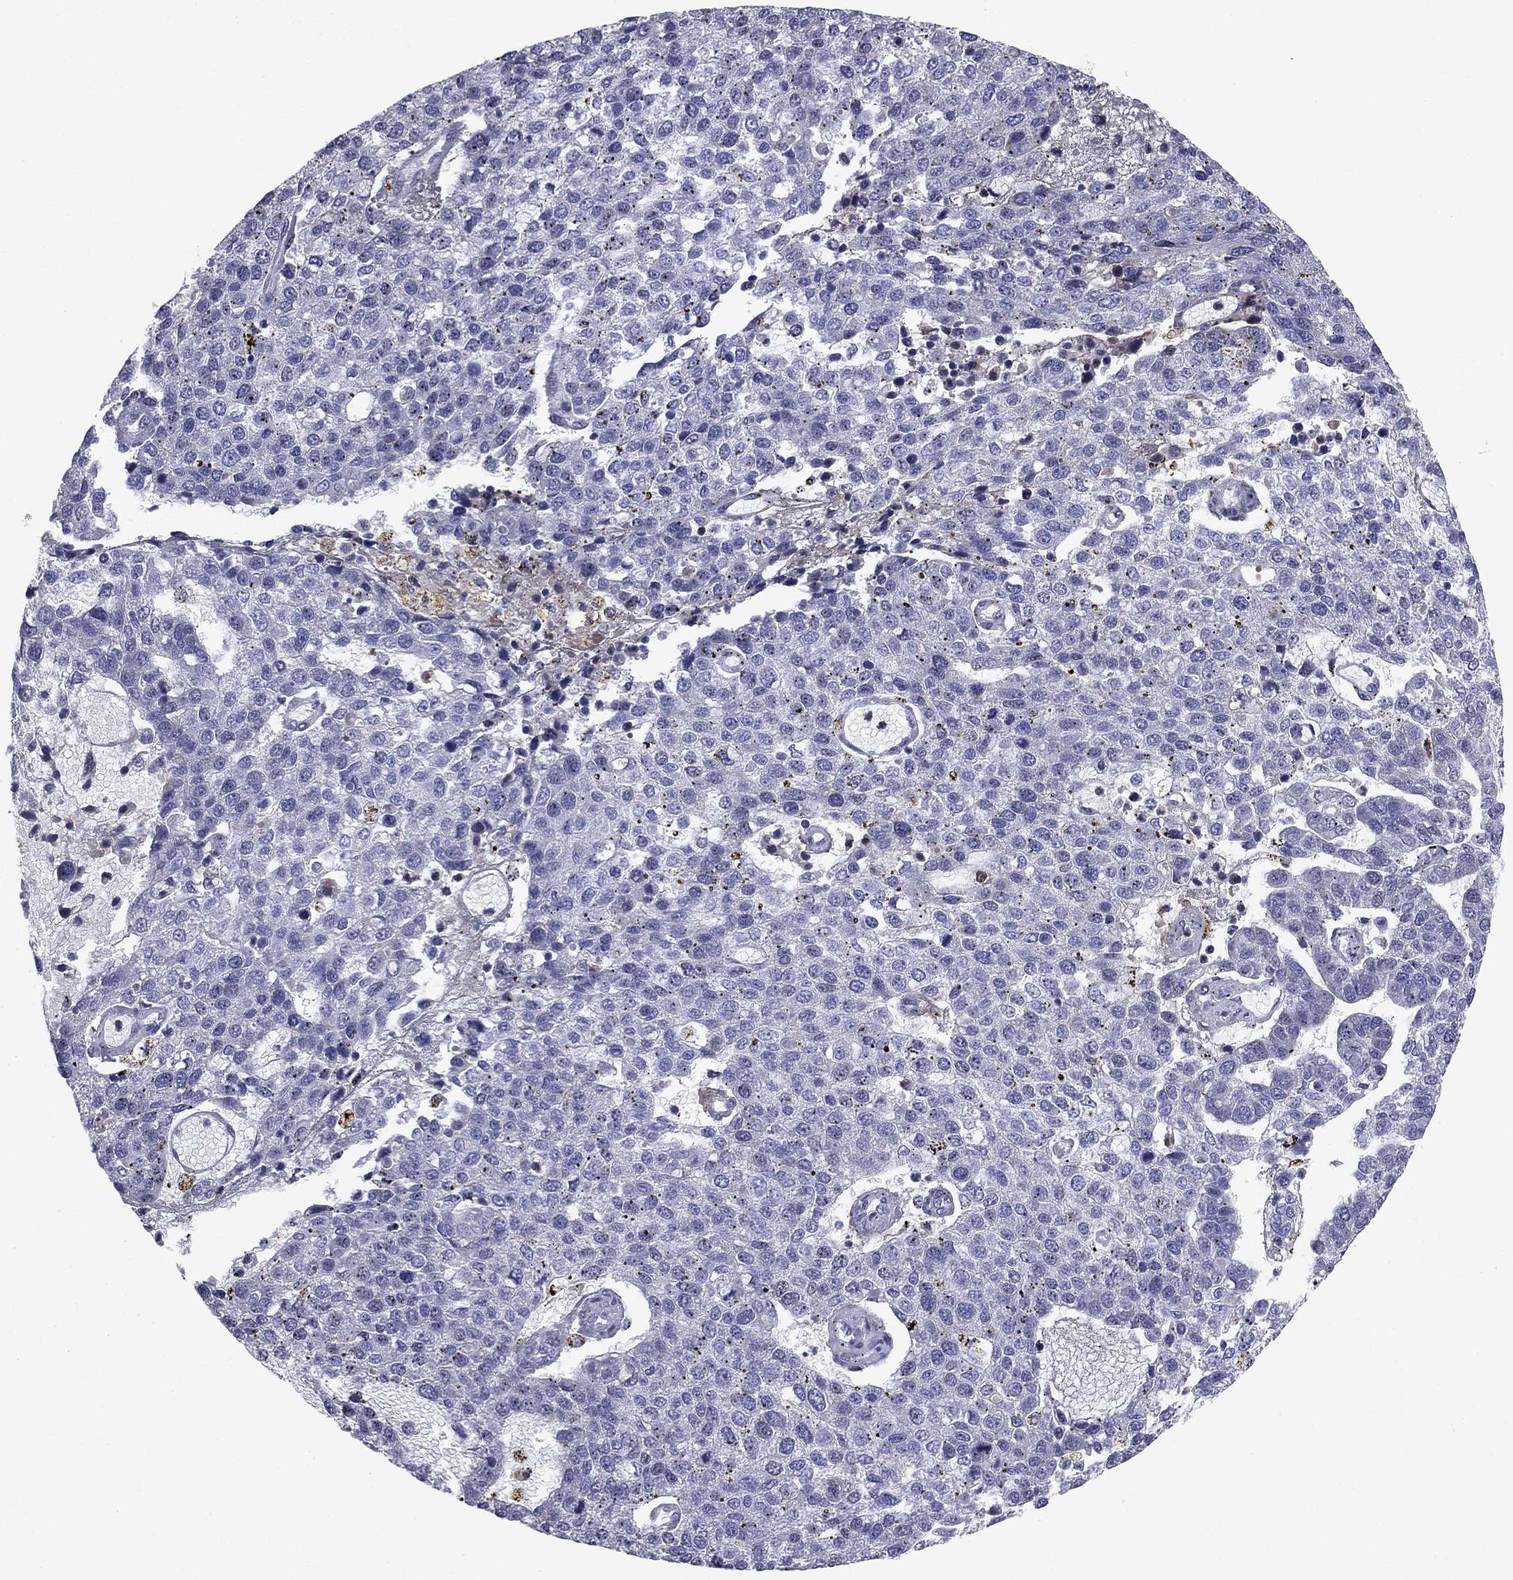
{"staining": {"intensity": "negative", "quantity": "none", "location": "none"}, "tissue": "pancreatic cancer", "cell_type": "Tumor cells", "image_type": "cancer", "snomed": [{"axis": "morphology", "description": "Adenocarcinoma, NOS"}, {"axis": "topography", "description": "Pancreas"}], "caption": "Histopathology image shows no significant protein expression in tumor cells of pancreatic cancer (adenocarcinoma). (Brightfield microscopy of DAB immunohistochemistry at high magnification).", "gene": "ECM1", "patient": {"sex": "female", "age": 61}}